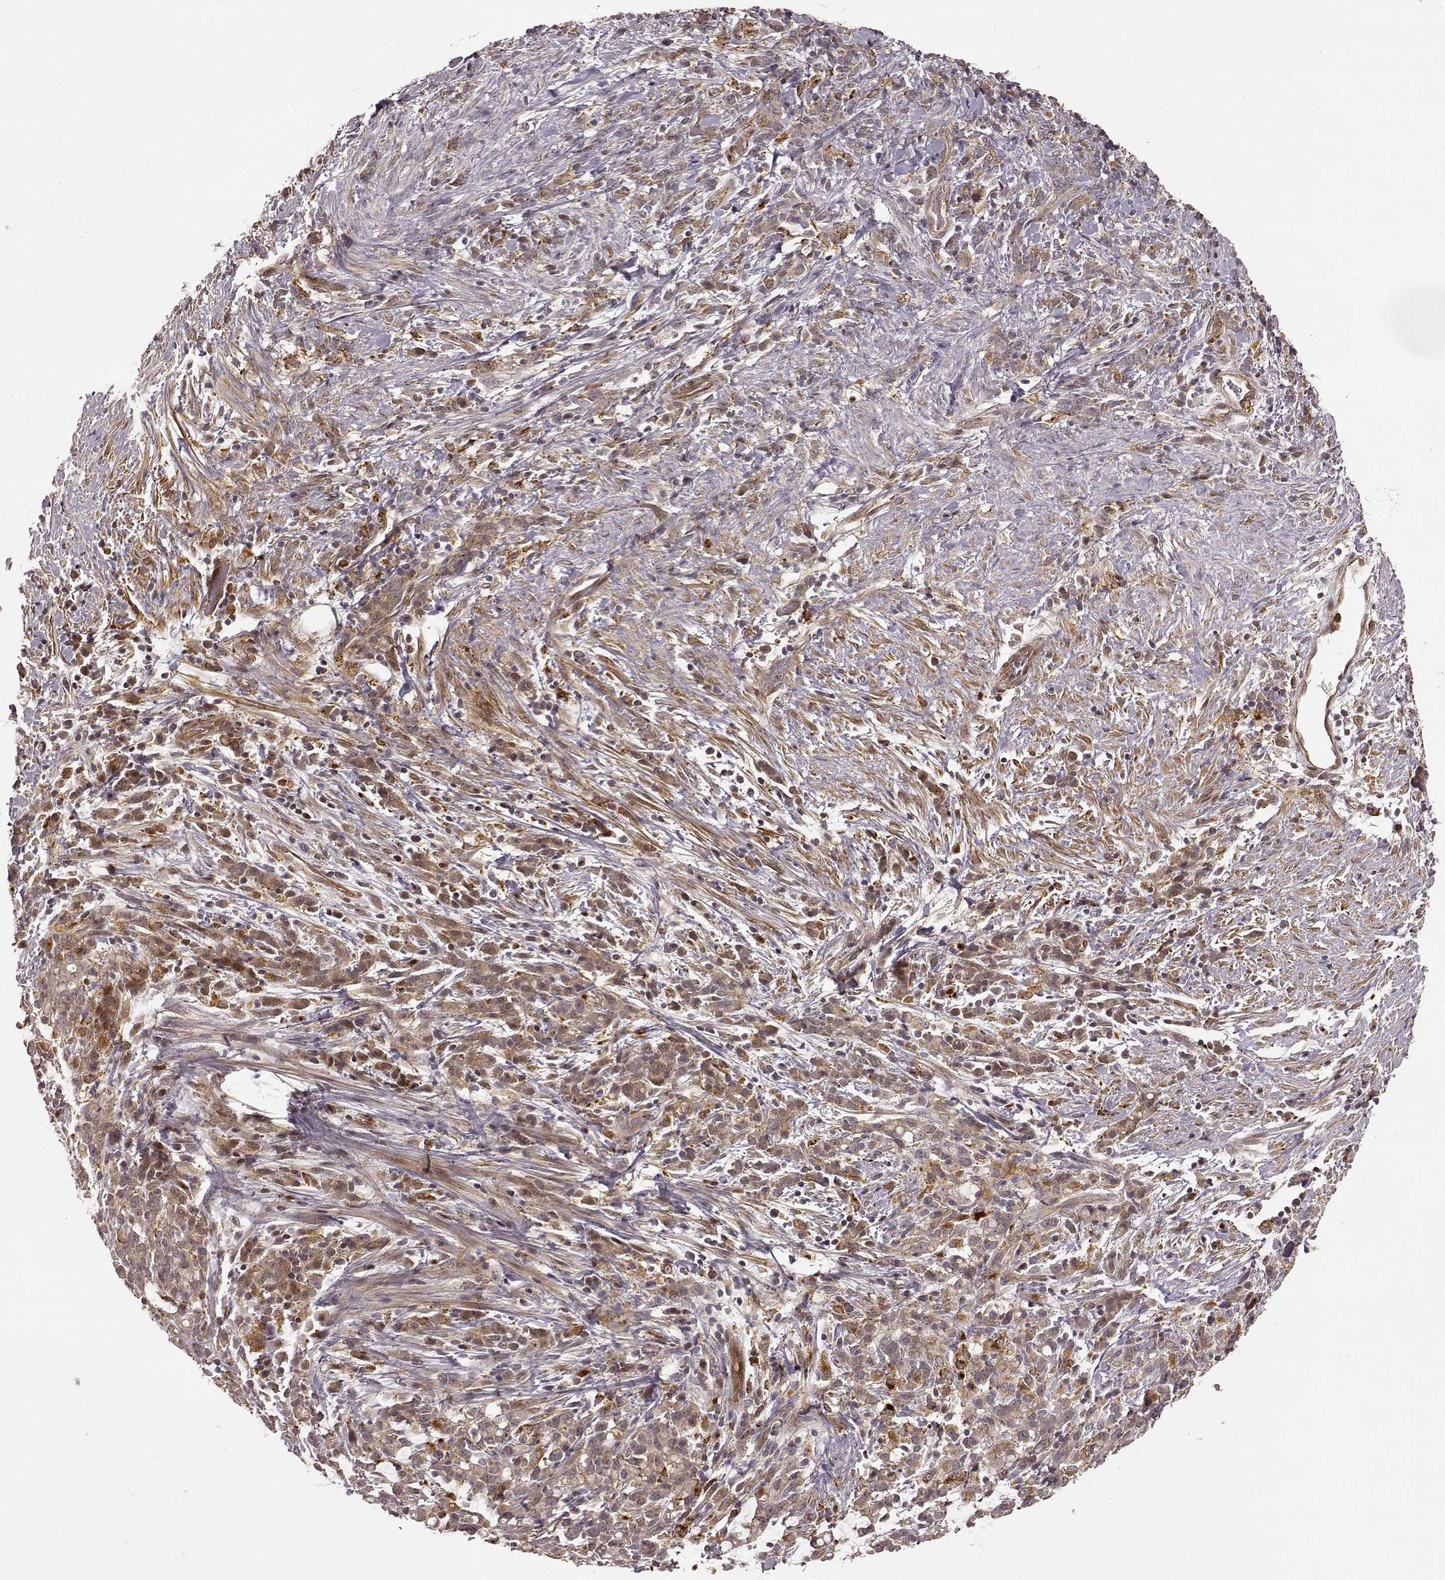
{"staining": {"intensity": "weak", "quantity": "25%-75%", "location": "cytoplasmic/membranous"}, "tissue": "stomach cancer", "cell_type": "Tumor cells", "image_type": "cancer", "snomed": [{"axis": "morphology", "description": "Adenocarcinoma, NOS"}, {"axis": "topography", "description": "Stomach"}], "caption": "IHC (DAB (3,3'-diaminobenzidine)) staining of human adenocarcinoma (stomach) exhibits weak cytoplasmic/membranous protein staining in approximately 25%-75% of tumor cells.", "gene": "SLC12A9", "patient": {"sex": "female", "age": 57}}